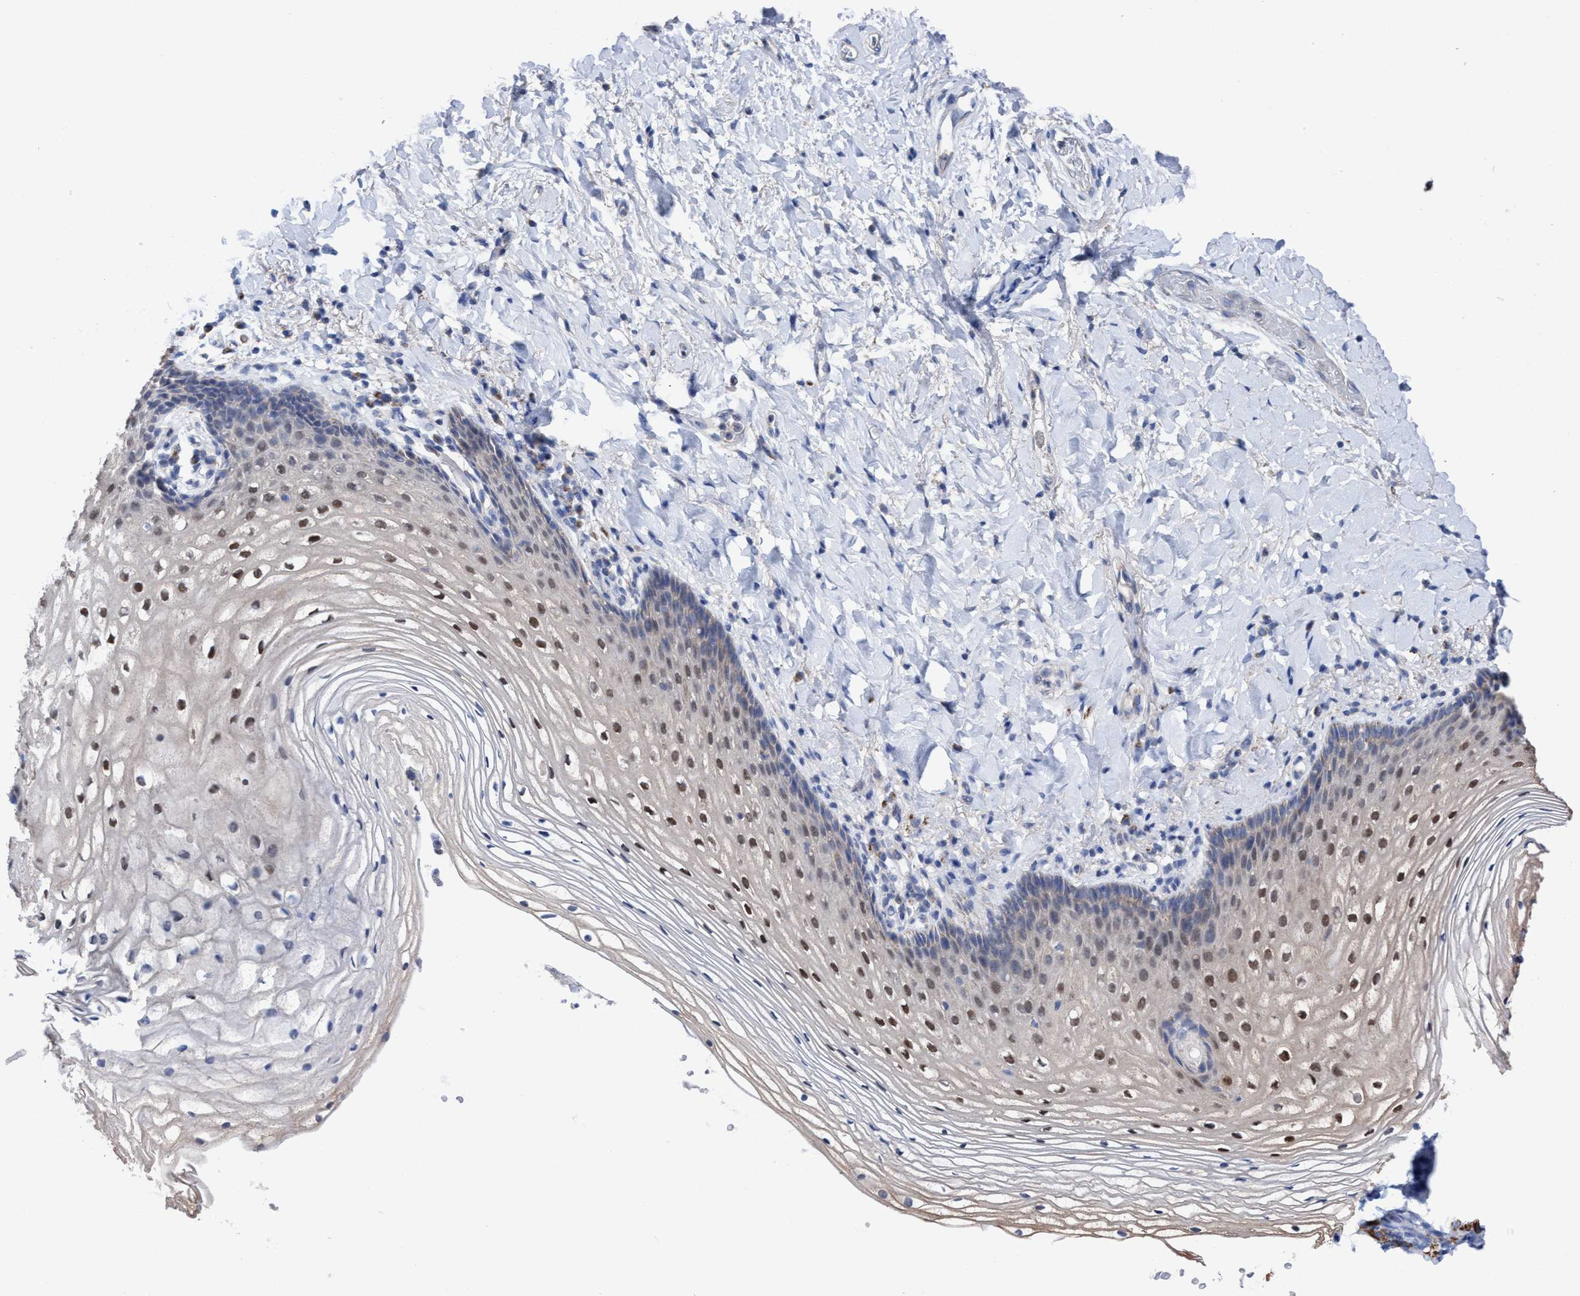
{"staining": {"intensity": "moderate", "quantity": "25%-75%", "location": "nuclear"}, "tissue": "vagina", "cell_type": "Squamous epithelial cells", "image_type": "normal", "snomed": [{"axis": "morphology", "description": "Normal tissue, NOS"}, {"axis": "topography", "description": "Vagina"}], "caption": "DAB immunohistochemical staining of benign vagina reveals moderate nuclear protein positivity in approximately 25%-75% of squamous epithelial cells.", "gene": "ZNF750", "patient": {"sex": "female", "age": 60}}